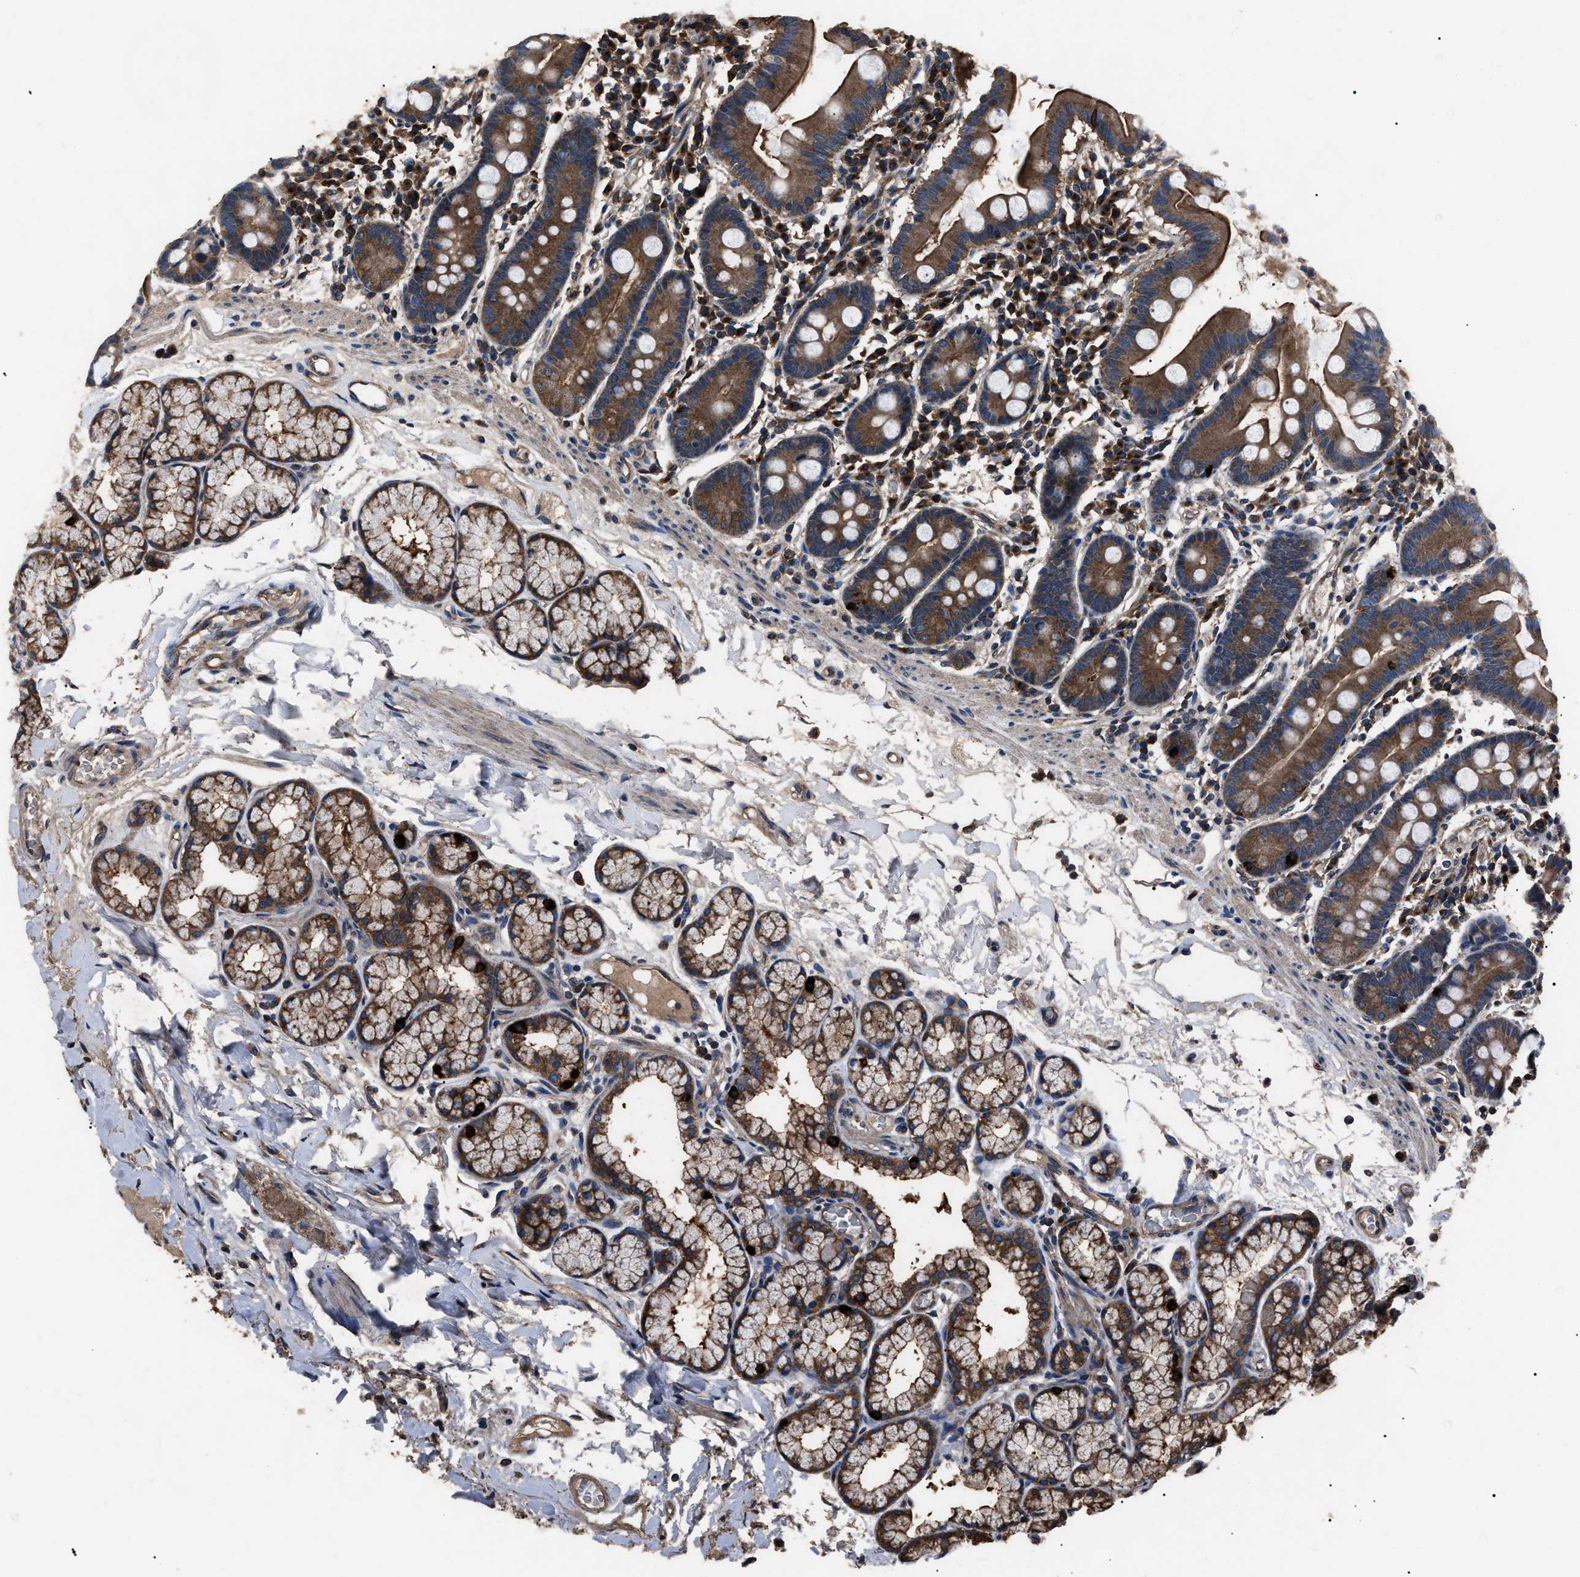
{"staining": {"intensity": "strong", "quantity": ">75%", "location": "cytoplasmic/membranous"}, "tissue": "duodenum", "cell_type": "Glandular cells", "image_type": "normal", "snomed": [{"axis": "morphology", "description": "Normal tissue, NOS"}, {"axis": "topography", "description": "Duodenum"}], "caption": "Immunohistochemistry micrograph of benign human duodenum stained for a protein (brown), which demonstrates high levels of strong cytoplasmic/membranous staining in about >75% of glandular cells.", "gene": "RNF216", "patient": {"sex": "male", "age": 50}}